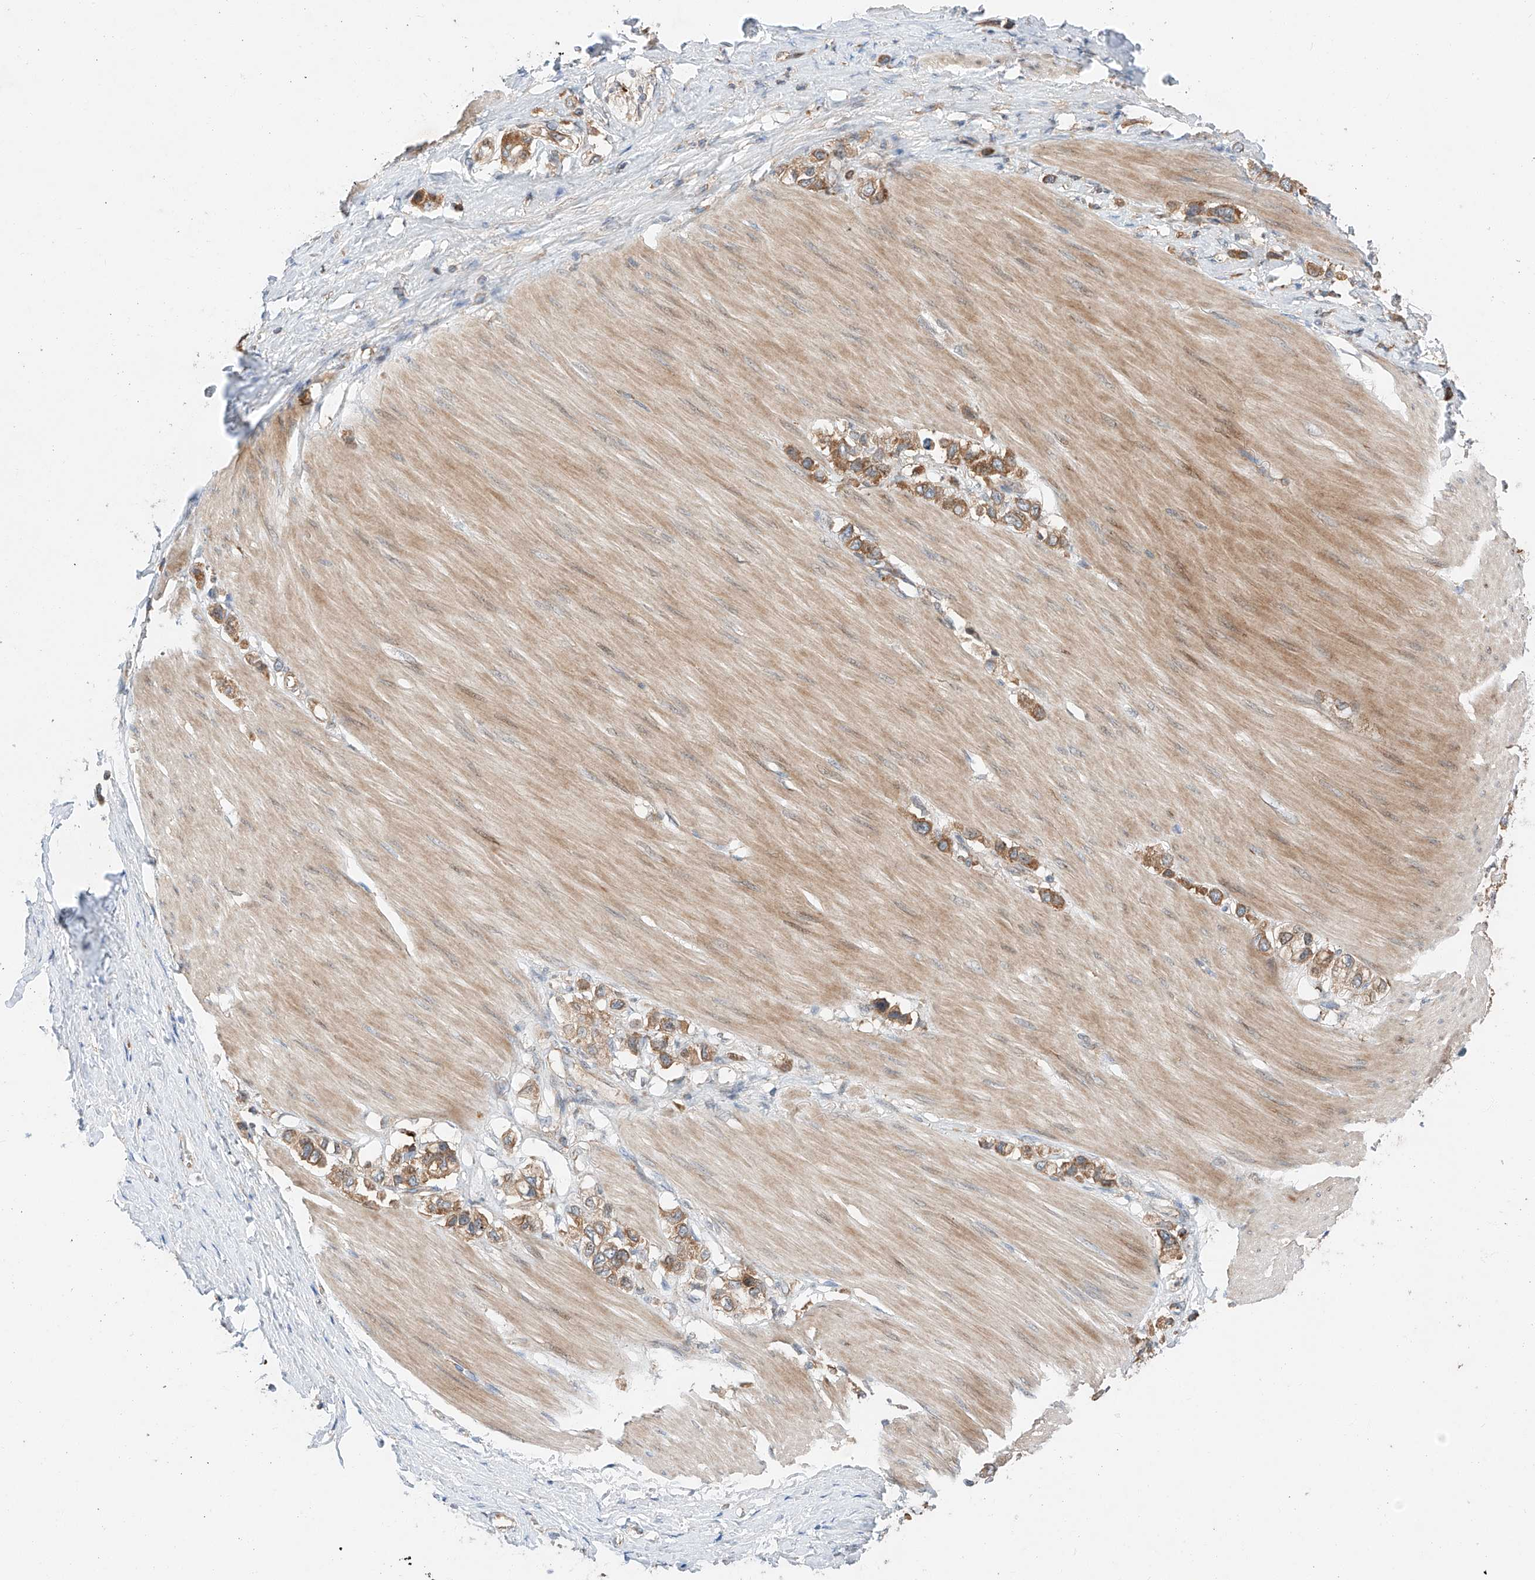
{"staining": {"intensity": "moderate", "quantity": ">75%", "location": "cytoplasmic/membranous"}, "tissue": "stomach cancer", "cell_type": "Tumor cells", "image_type": "cancer", "snomed": [{"axis": "morphology", "description": "Adenocarcinoma, NOS"}, {"axis": "topography", "description": "Stomach"}], "caption": "This histopathology image exhibits immunohistochemistry staining of stomach cancer, with medium moderate cytoplasmic/membranous staining in approximately >75% of tumor cells.", "gene": "RUSC1", "patient": {"sex": "female", "age": 65}}